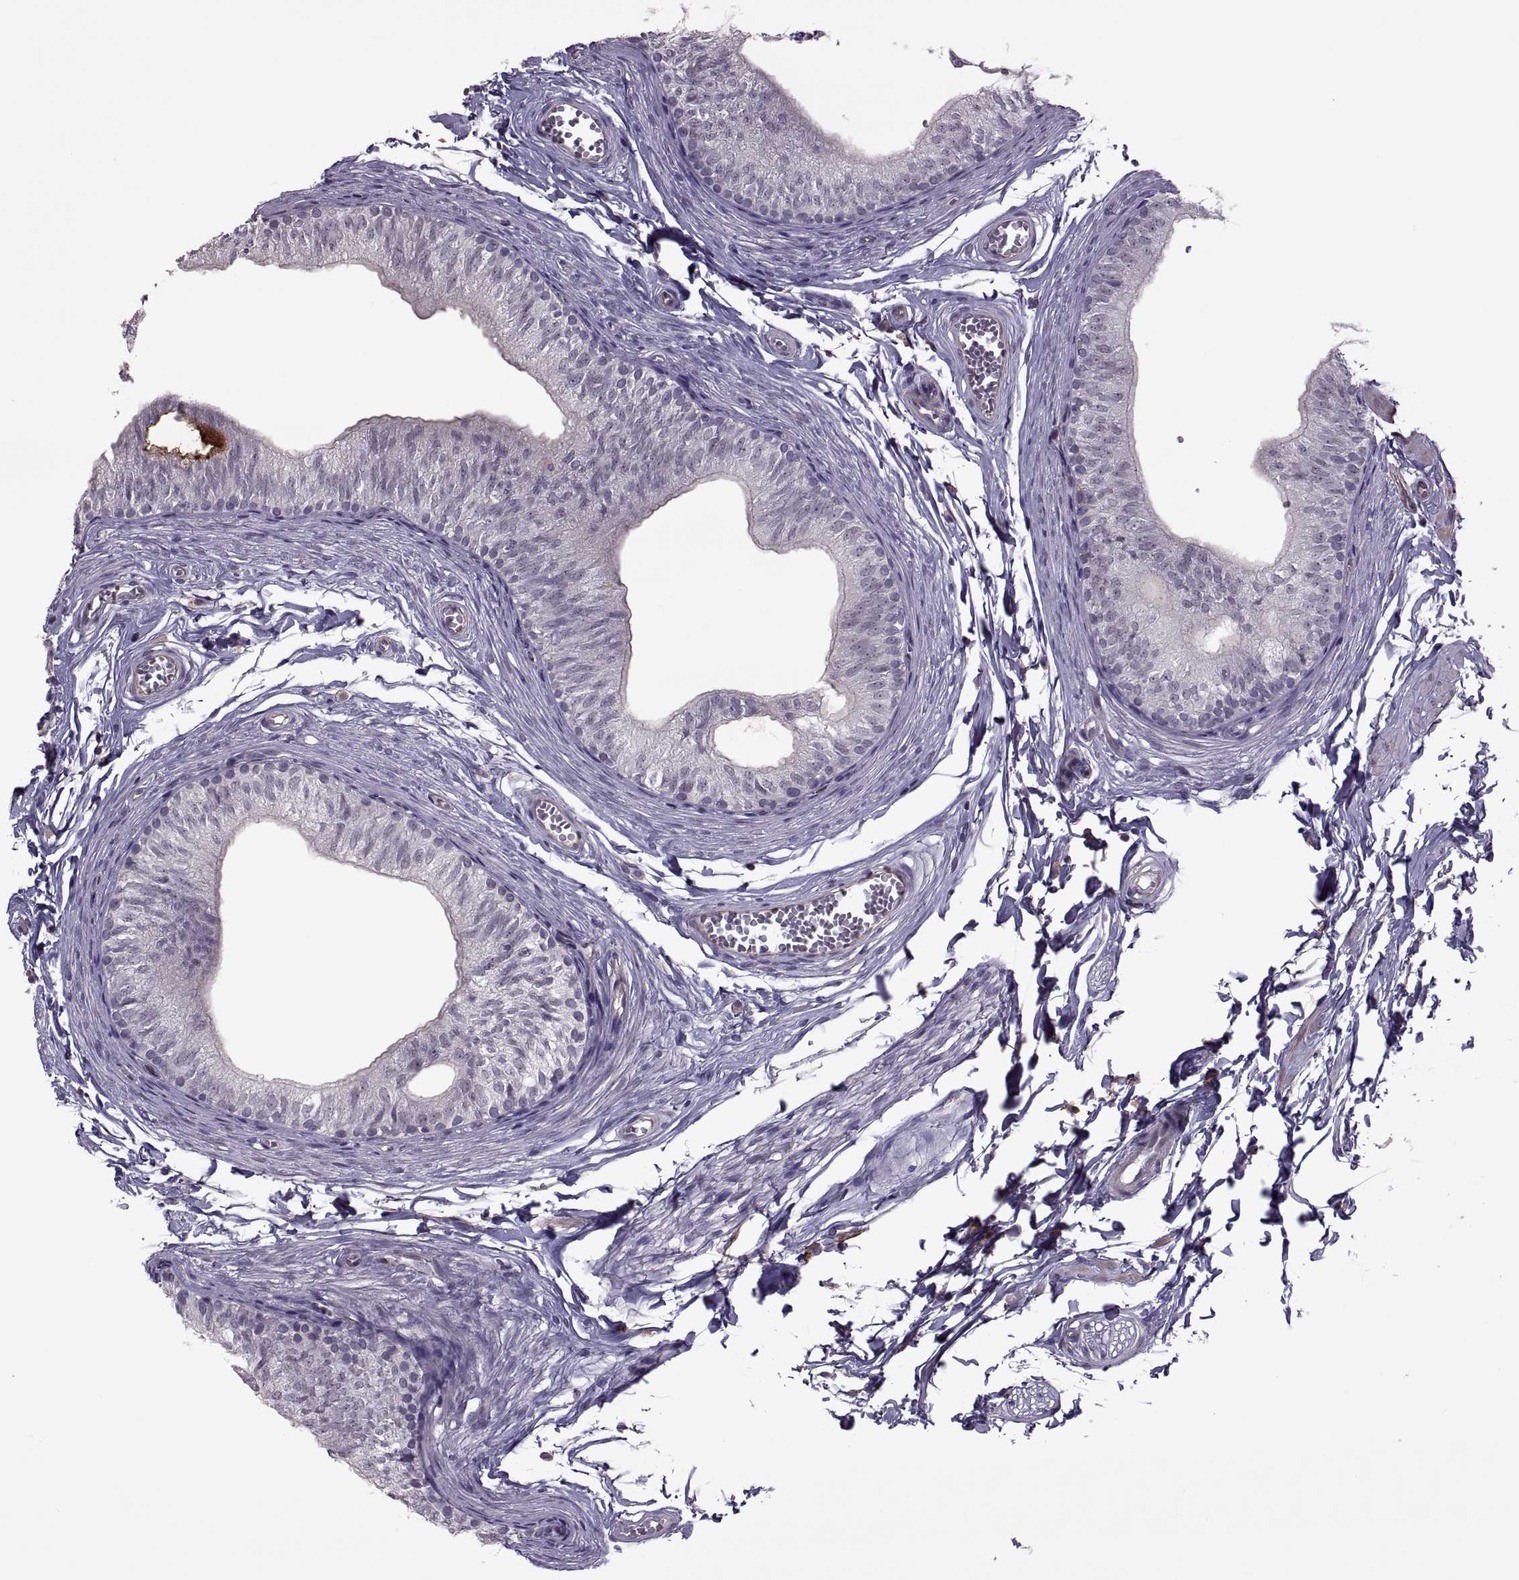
{"staining": {"intensity": "negative", "quantity": "none", "location": "none"}, "tissue": "epididymis", "cell_type": "Glandular cells", "image_type": "normal", "snomed": [{"axis": "morphology", "description": "Normal tissue, NOS"}, {"axis": "topography", "description": "Epididymis"}], "caption": "The photomicrograph reveals no significant expression in glandular cells of epididymis.", "gene": "ODF3", "patient": {"sex": "male", "age": 22}}